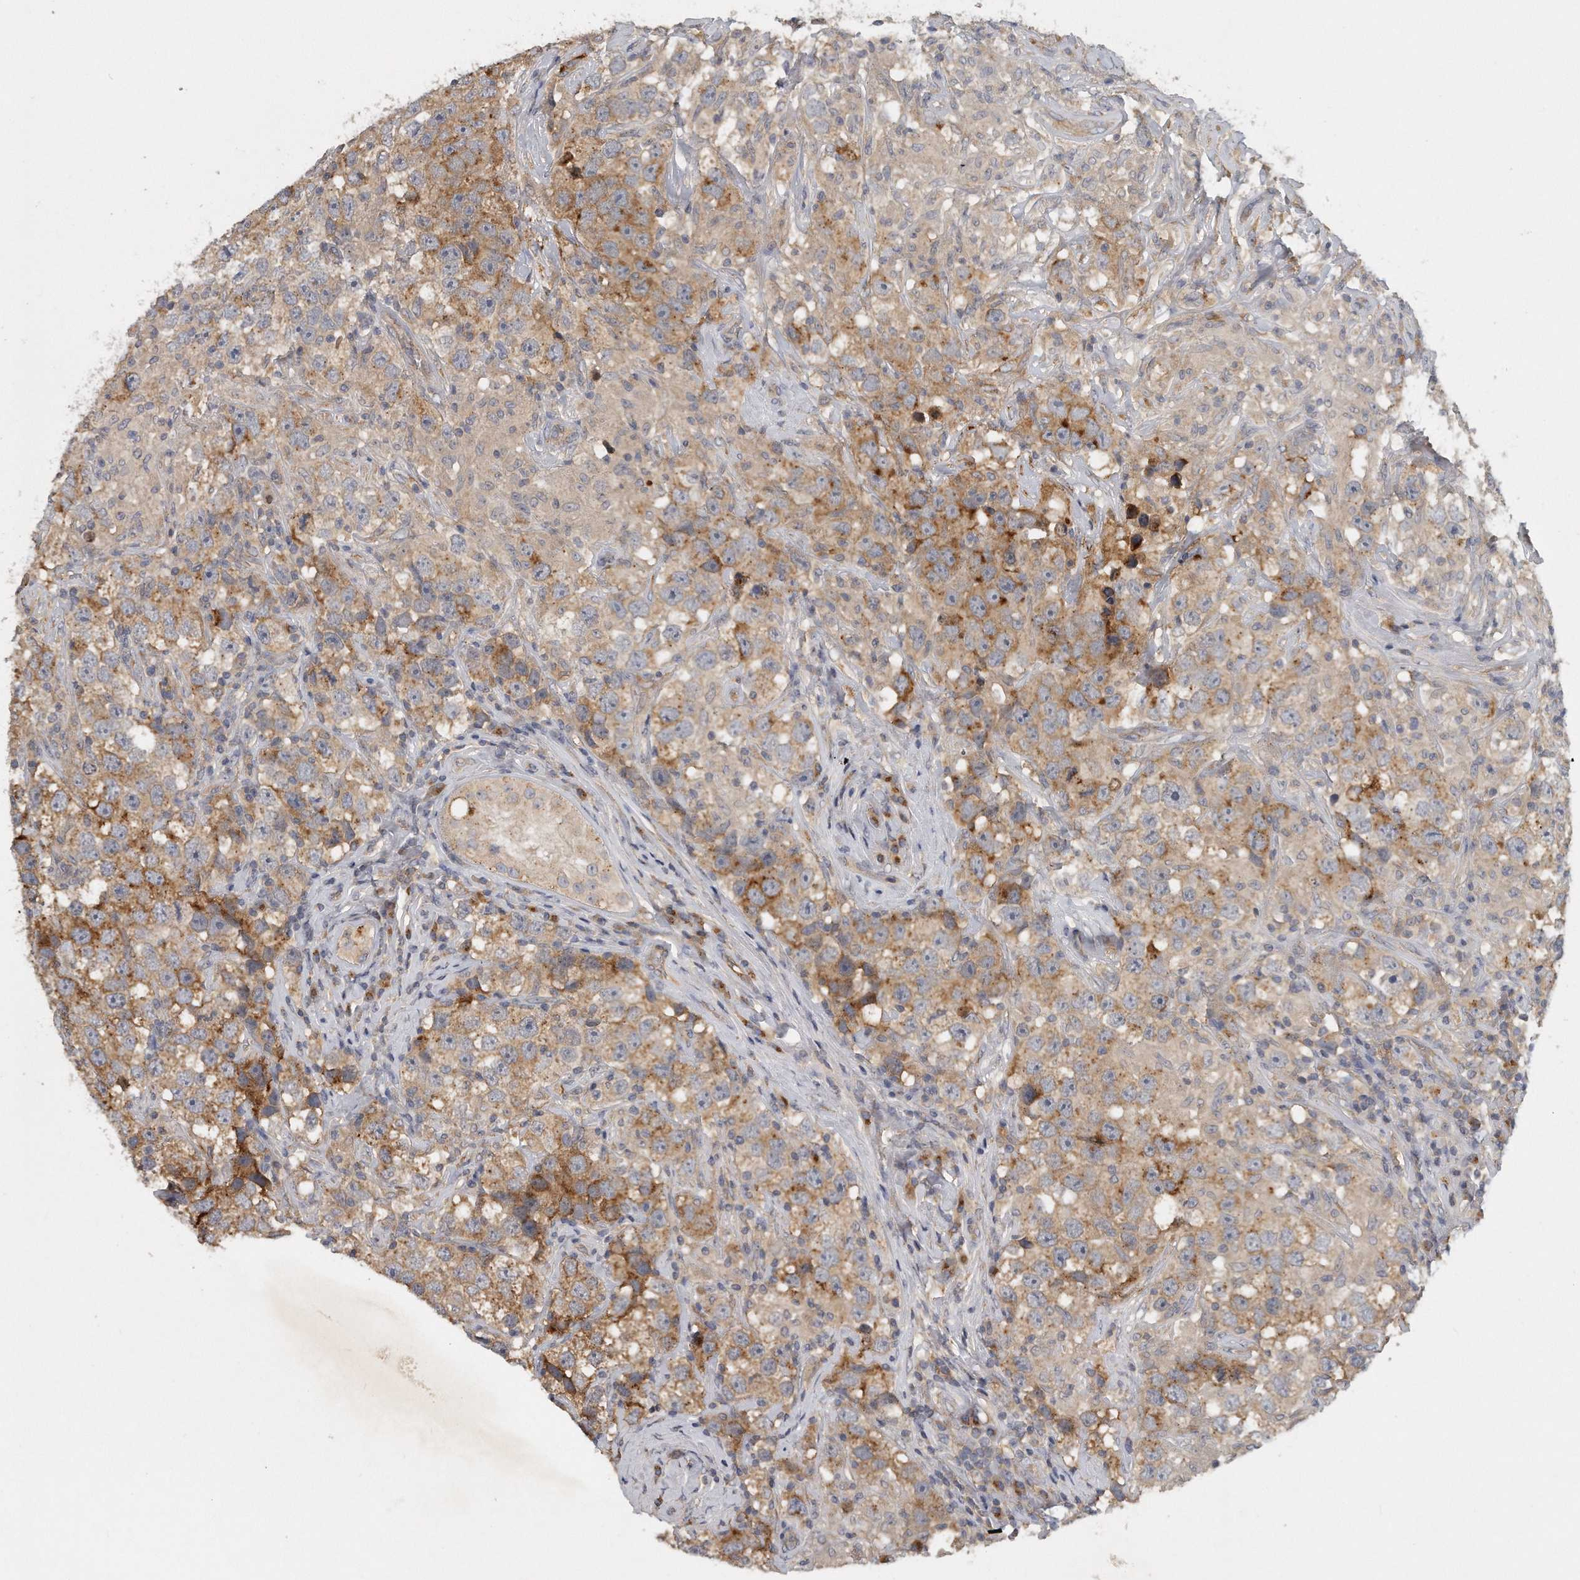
{"staining": {"intensity": "moderate", "quantity": "25%-75%", "location": "cytoplasmic/membranous"}, "tissue": "testis cancer", "cell_type": "Tumor cells", "image_type": "cancer", "snomed": [{"axis": "morphology", "description": "Seminoma, NOS"}, {"axis": "topography", "description": "Testis"}], "caption": "Immunohistochemistry (IHC) photomicrograph of neoplastic tissue: human testis seminoma stained using immunohistochemistry (IHC) exhibits medium levels of moderate protein expression localized specifically in the cytoplasmic/membranous of tumor cells, appearing as a cytoplasmic/membranous brown color.", "gene": "TRAPPC14", "patient": {"sex": "male", "age": 49}}